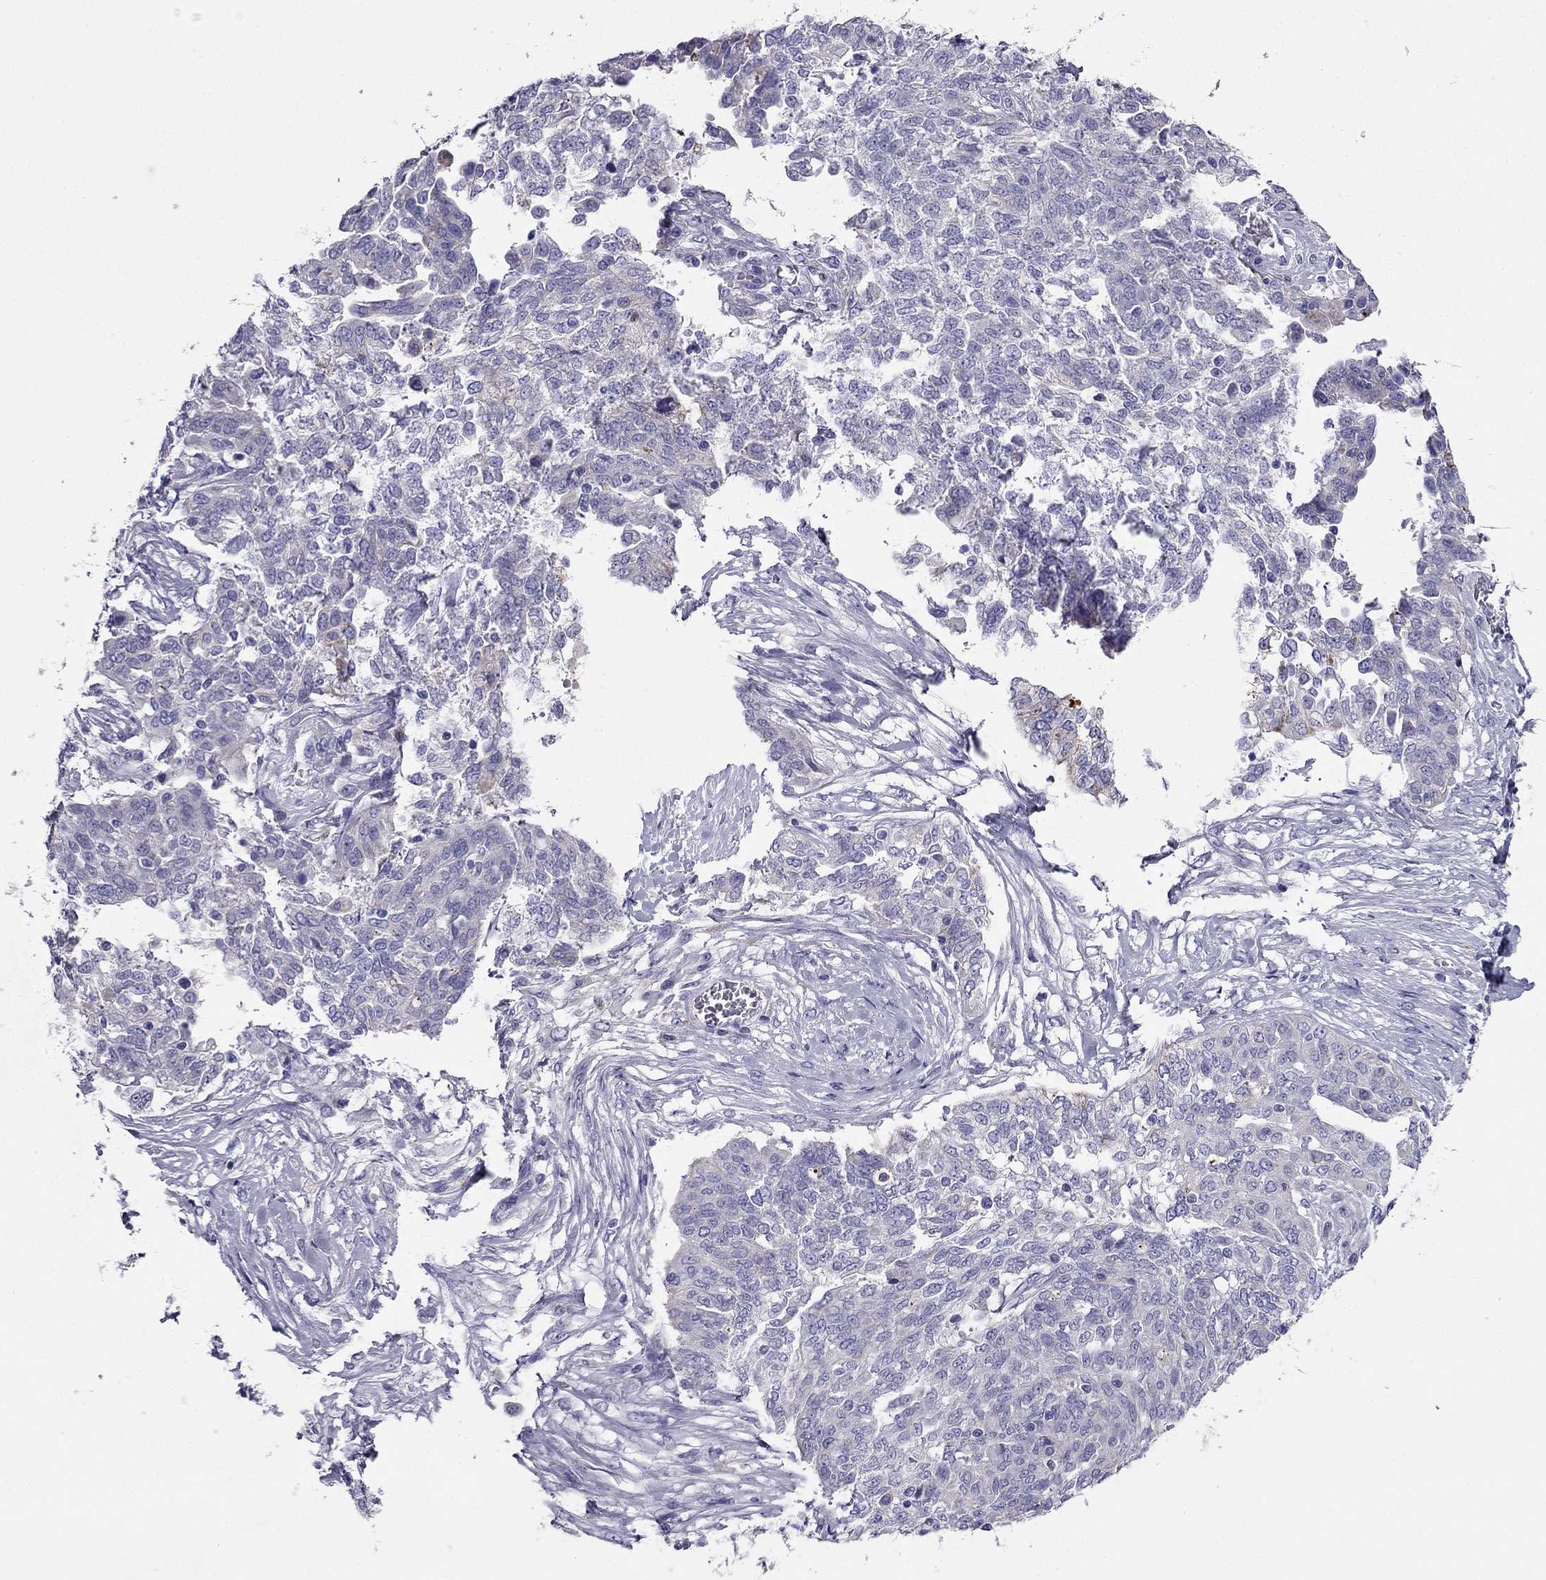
{"staining": {"intensity": "negative", "quantity": "none", "location": "none"}, "tissue": "ovarian cancer", "cell_type": "Tumor cells", "image_type": "cancer", "snomed": [{"axis": "morphology", "description": "Cystadenocarcinoma, serous, NOS"}, {"axis": "topography", "description": "Ovary"}], "caption": "A high-resolution photomicrograph shows immunohistochemistry staining of ovarian cancer, which displays no significant positivity in tumor cells.", "gene": "PTH", "patient": {"sex": "female", "age": 67}}